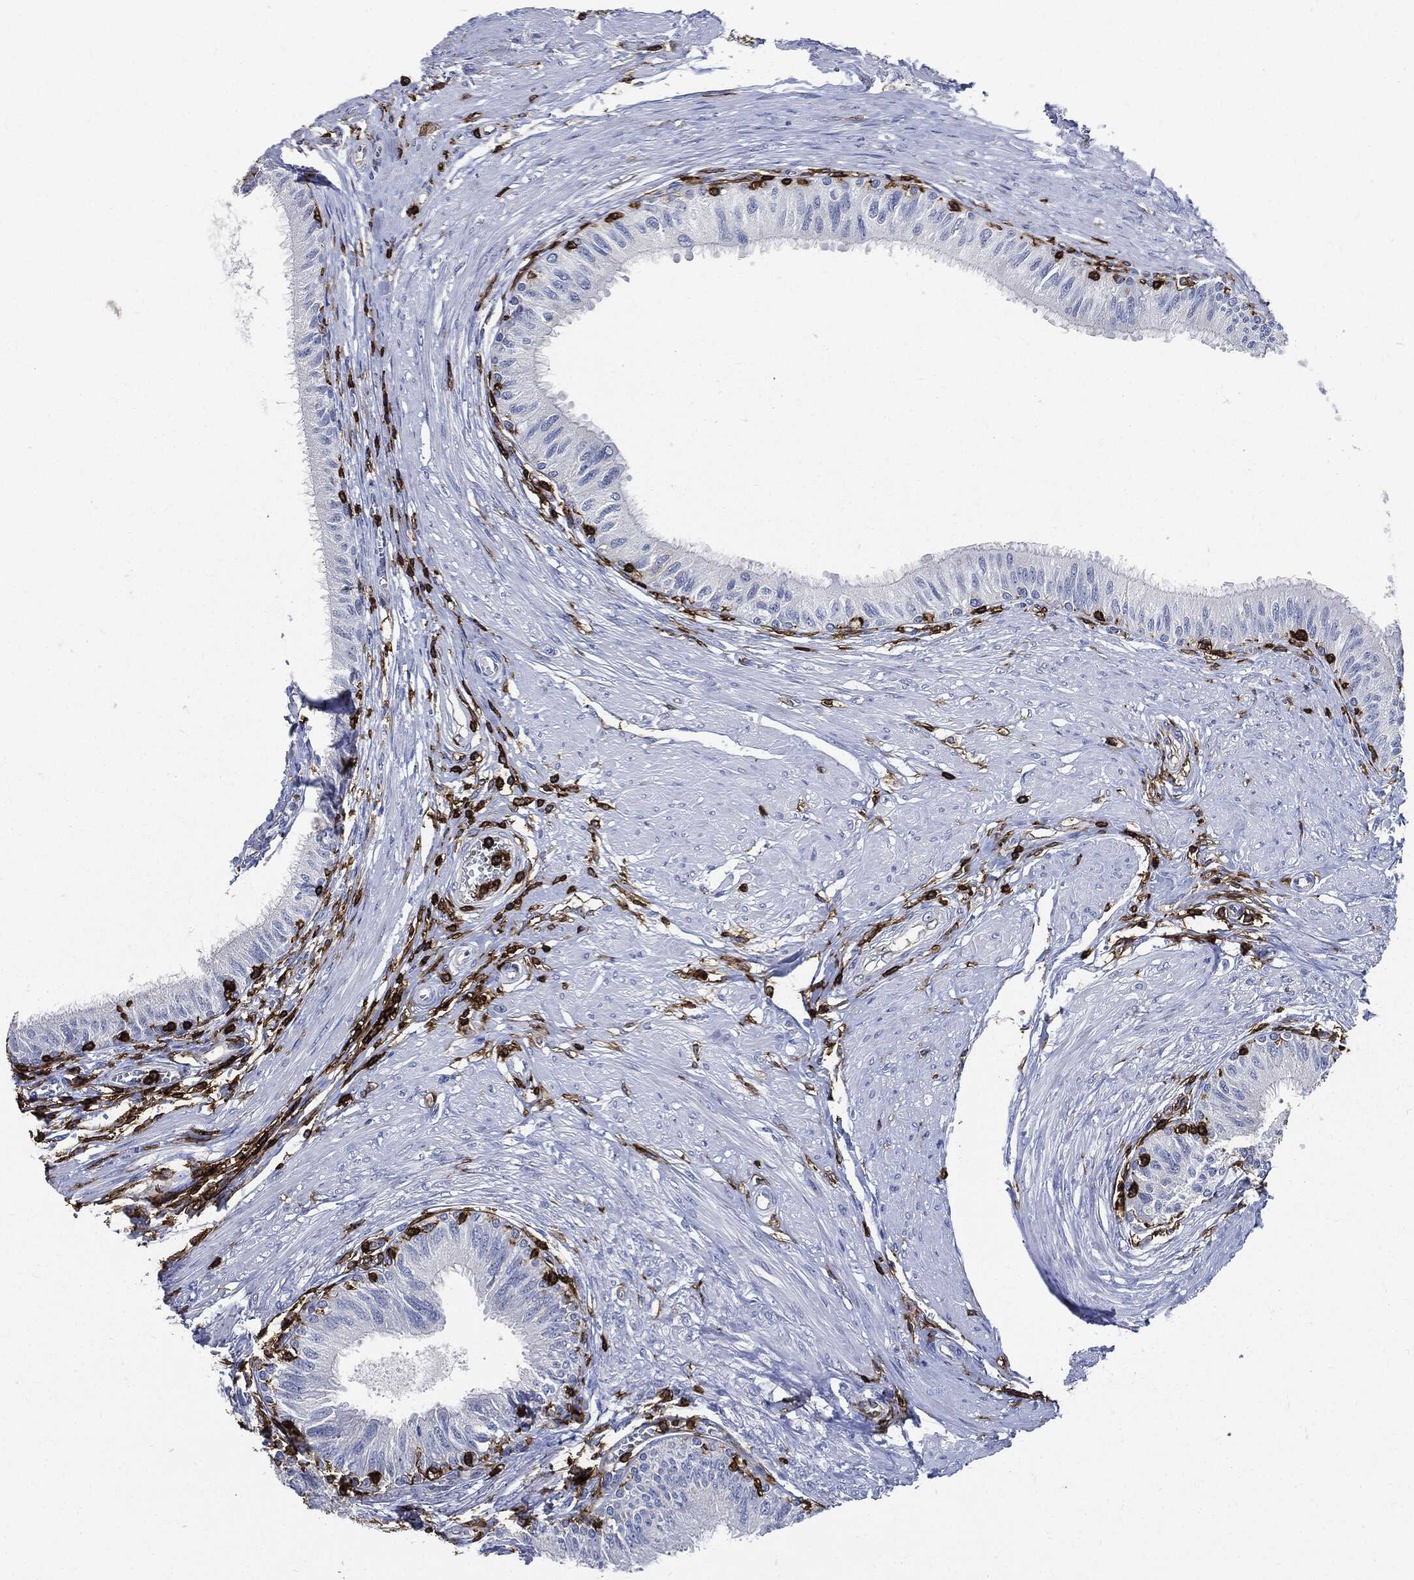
{"staining": {"intensity": "negative", "quantity": "none", "location": "none"}, "tissue": "epididymis", "cell_type": "Glandular cells", "image_type": "normal", "snomed": [{"axis": "morphology", "description": "Normal tissue, NOS"}, {"axis": "morphology", "description": "Seminoma, NOS"}, {"axis": "topography", "description": "Testis"}, {"axis": "topography", "description": "Epididymis"}], "caption": "Immunohistochemistry of benign human epididymis reveals no staining in glandular cells. The staining was performed using DAB to visualize the protein expression in brown, while the nuclei were stained in blue with hematoxylin (Magnification: 20x).", "gene": "PTPRC", "patient": {"sex": "male", "age": 61}}